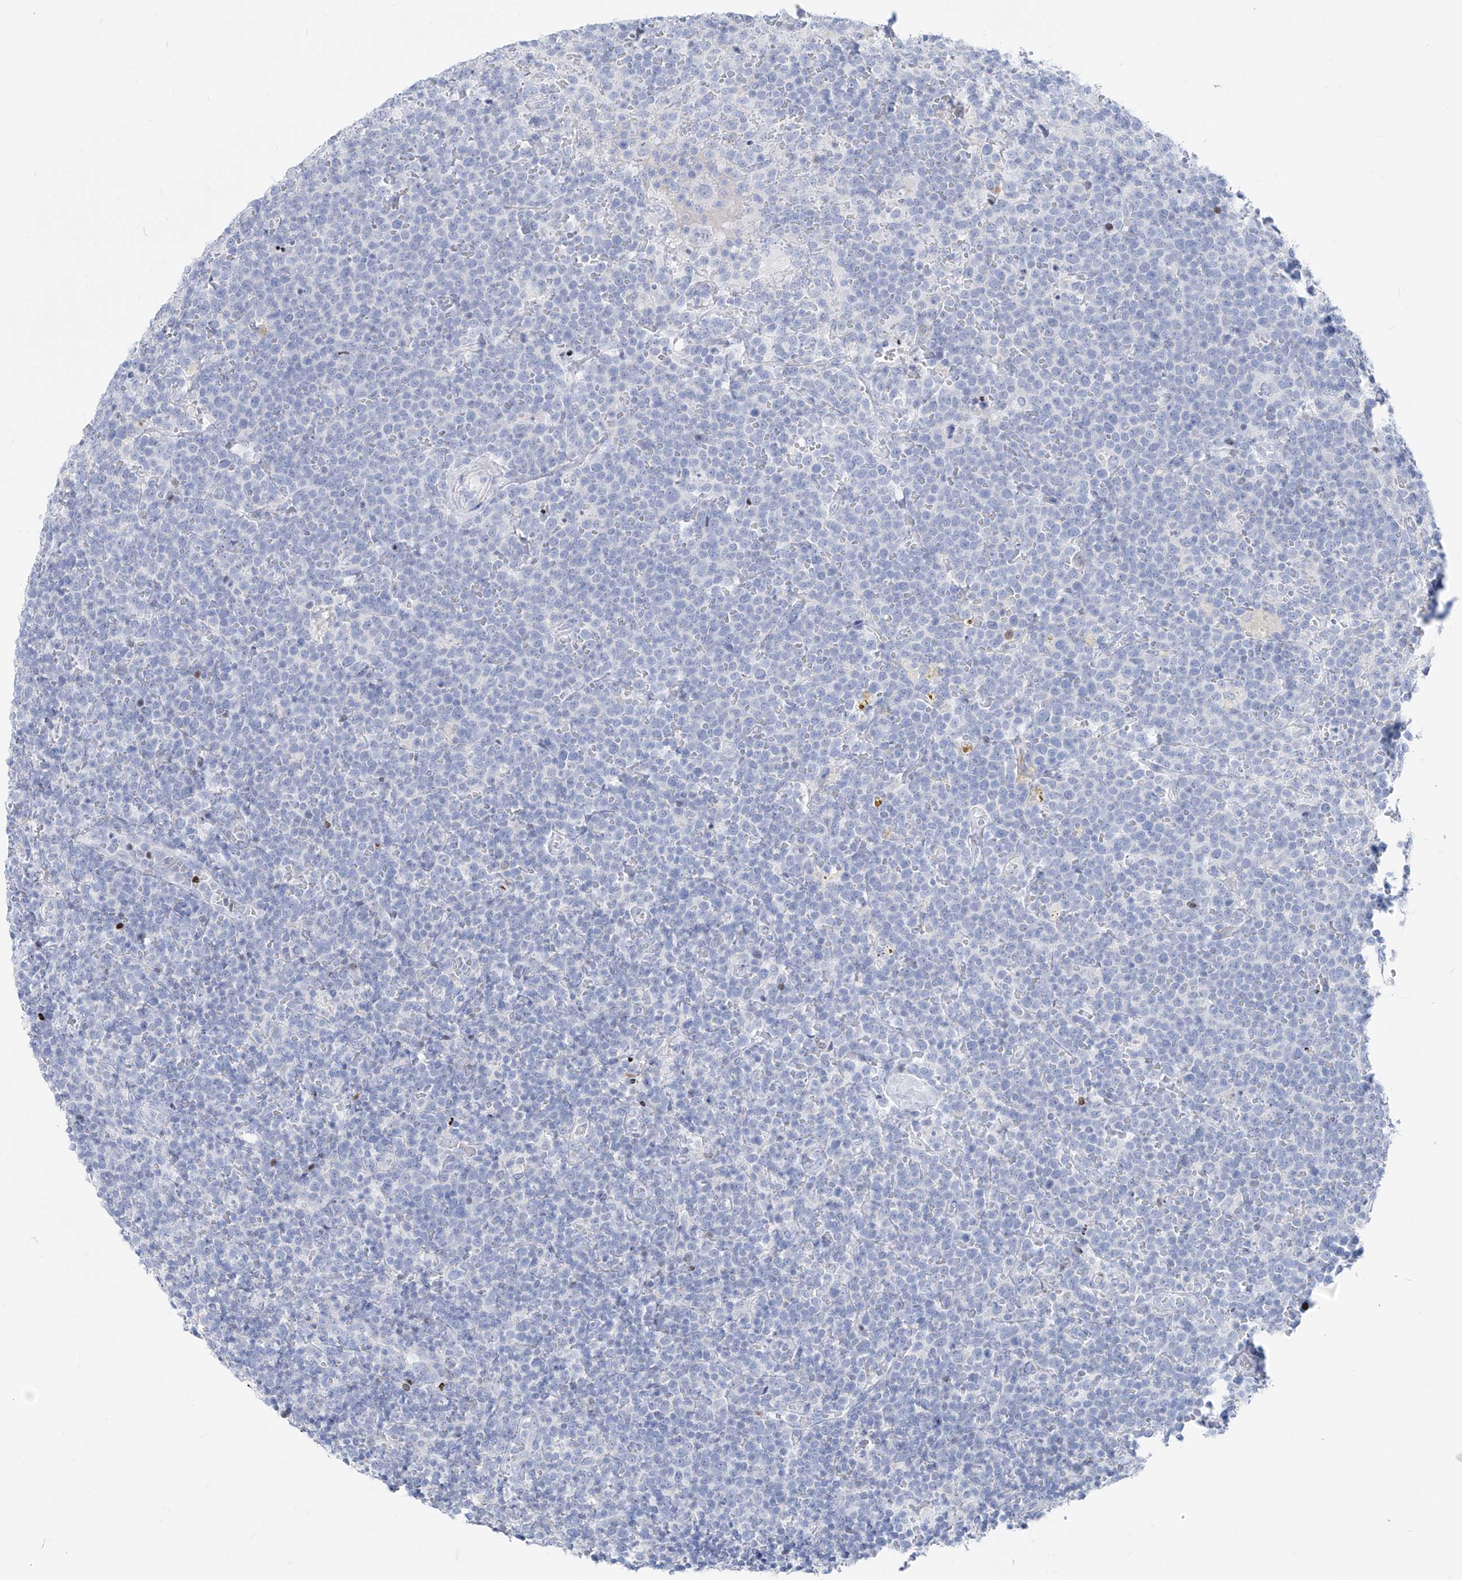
{"staining": {"intensity": "negative", "quantity": "none", "location": "none"}, "tissue": "lymphoma", "cell_type": "Tumor cells", "image_type": "cancer", "snomed": [{"axis": "morphology", "description": "Malignant lymphoma, non-Hodgkin's type, High grade"}, {"axis": "topography", "description": "Lymph node"}], "caption": "Immunohistochemistry of lymphoma reveals no staining in tumor cells.", "gene": "FRS3", "patient": {"sex": "male", "age": 61}}